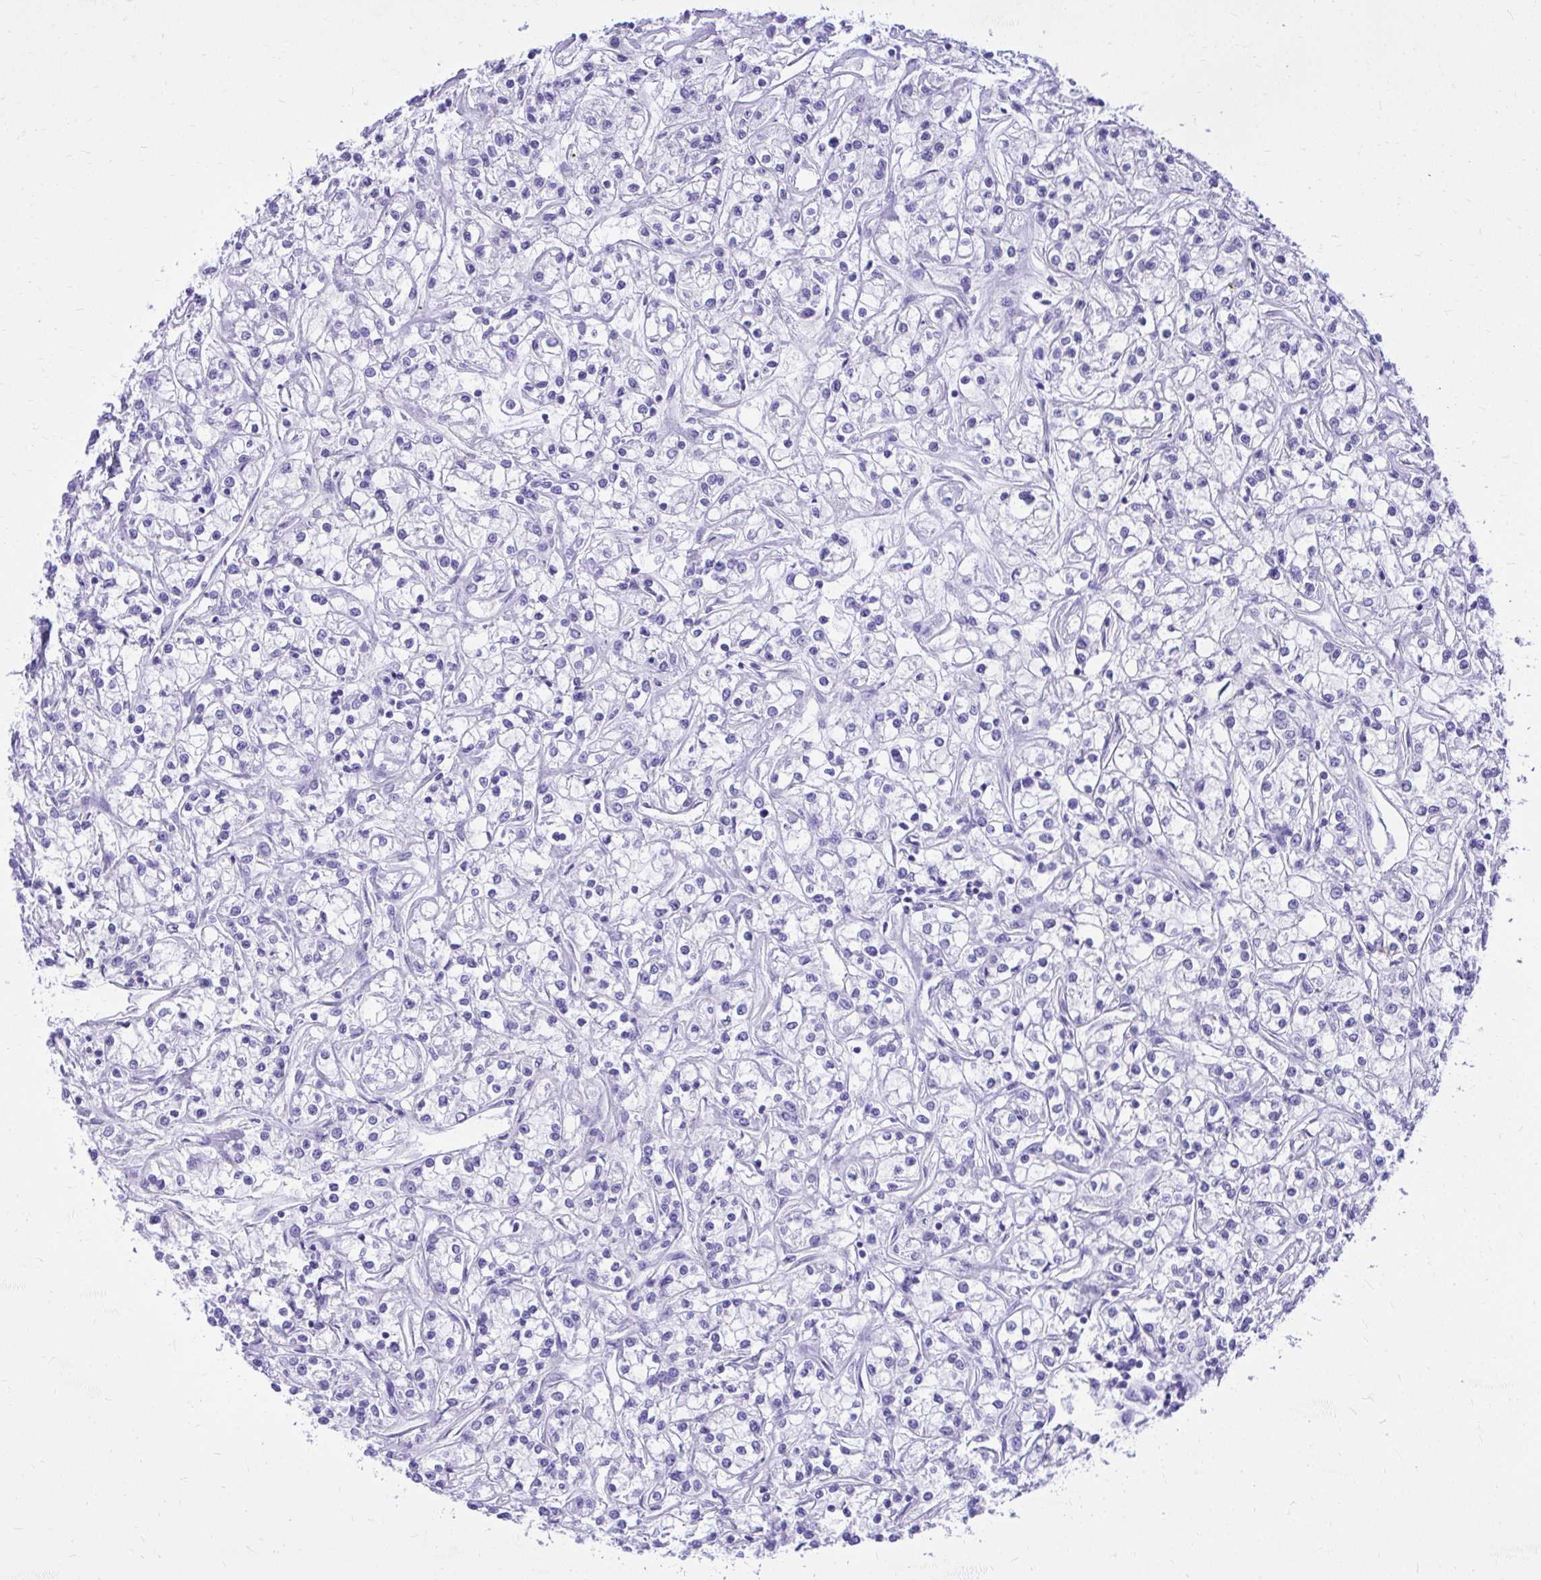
{"staining": {"intensity": "negative", "quantity": "none", "location": "none"}, "tissue": "renal cancer", "cell_type": "Tumor cells", "image_type": "cancer", "snomed": [{"axis": "morphology", "description": "Adenocarcinoma, NOS"}, {"axis": "topography", "description": "Kidney"}], "caption": "High power microscopy histopathology image of an immunohistochemistry image of renal adenocarcinoma, revealing no significant staining in tumor cells.", "gene": "PELI3", "patient": {"sex": "female", "age": 59}}